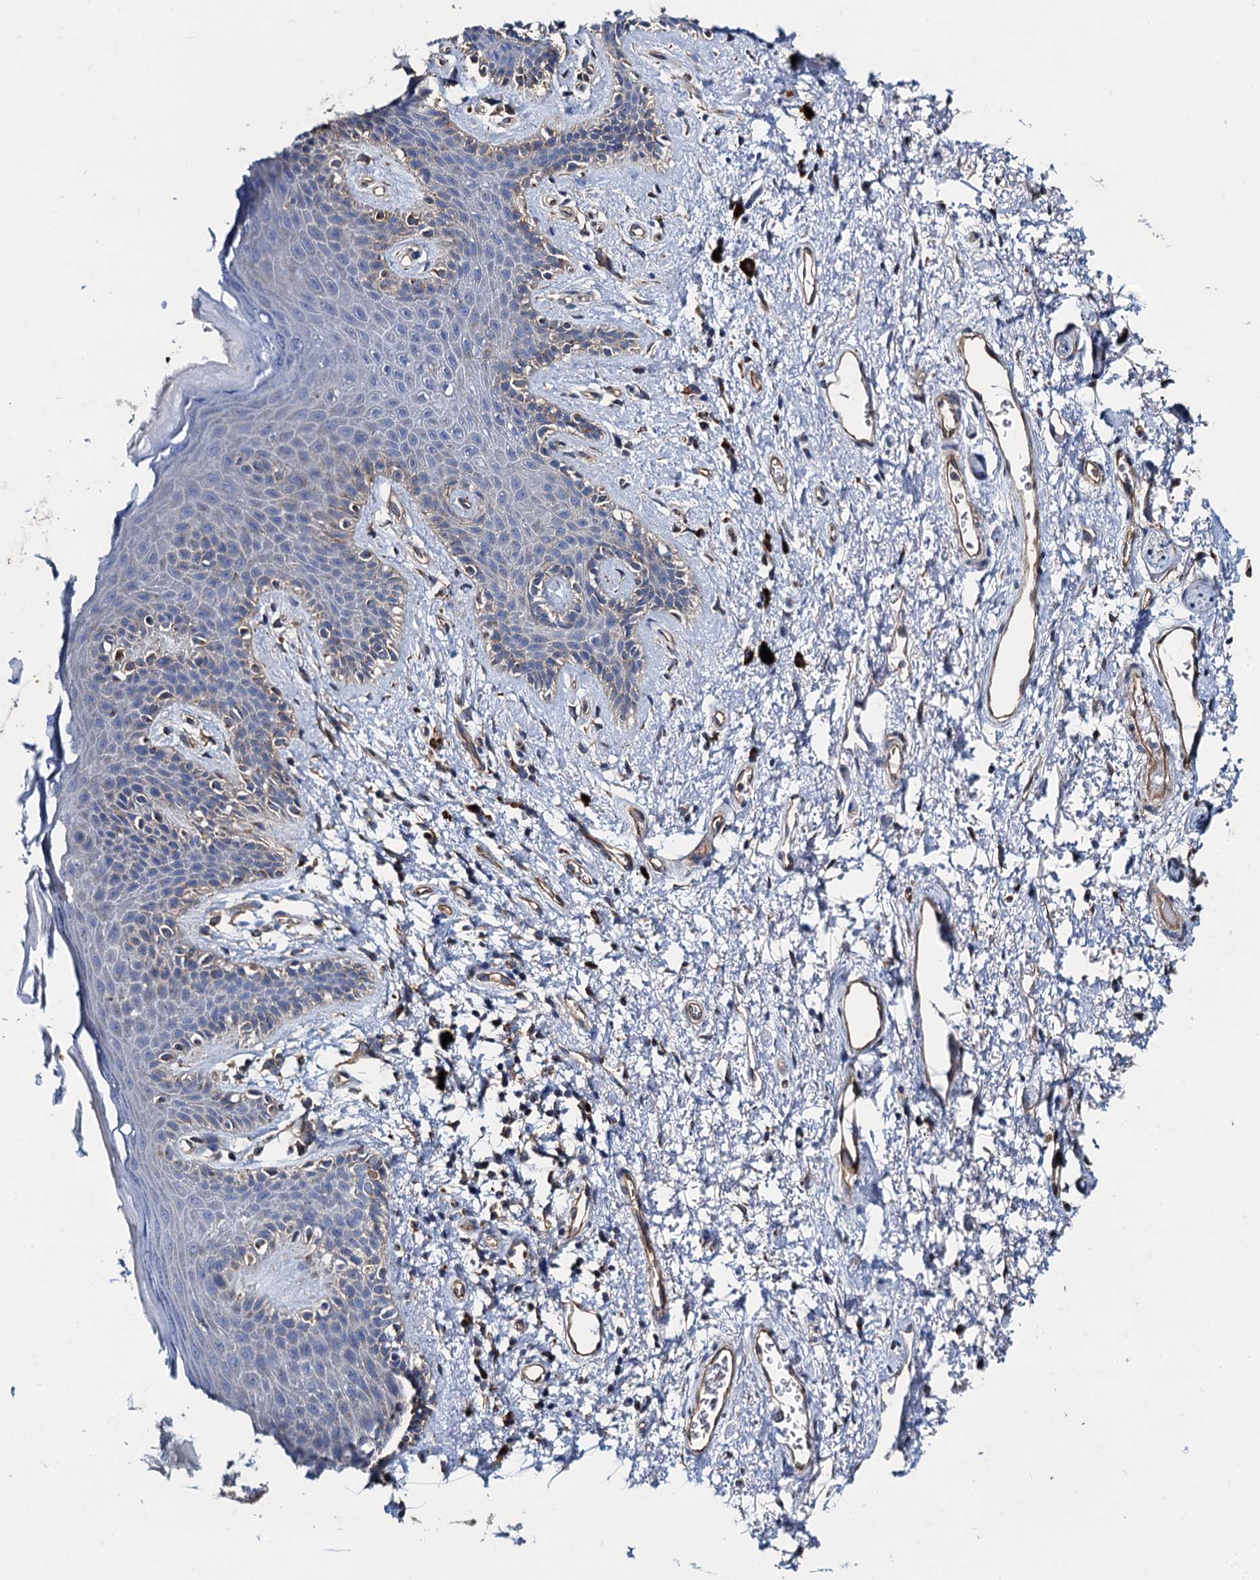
{"staining": {"intensity": "negative", "quantity": "none", "location": "none"}, "tissue": "skin", "cell_type": "Epidermal cells", "image_type": "normal", "snomed": [{"axis": "morphology", "description": "Normal tissue, NOS"}, {"axis": "topography", "description": "Anal"}], "caption": "Epidermal cells are negative for protein expression in benign human skin. (Brightfield microscopy of DAB (3,3'-diaminobenzidine) immunohistochemistry at high magnification).", "gene": "NGRN", "patient": {"sex": "female", "age": 46}}